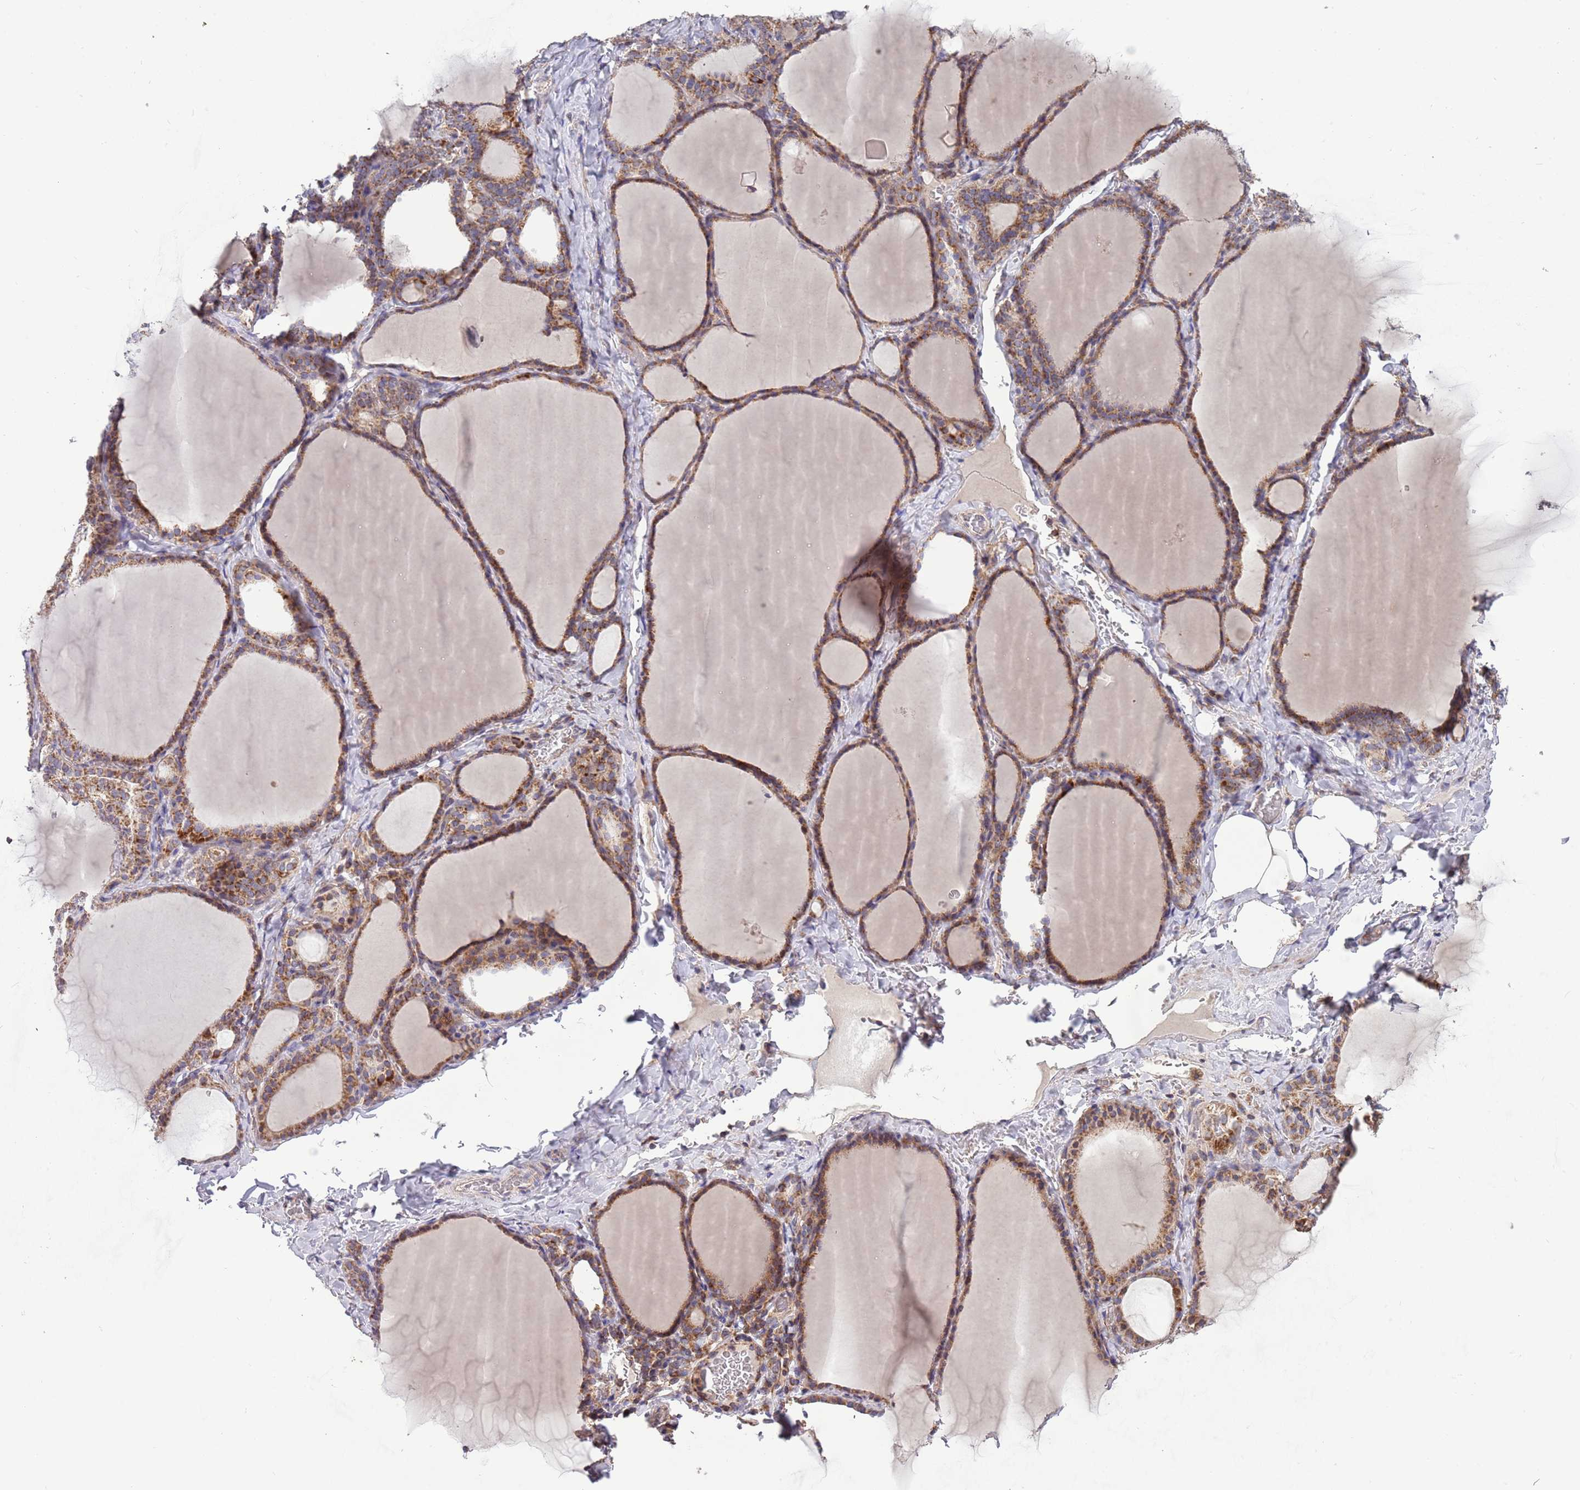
{"staining": {"intensity": "moderate", "quantity": ">75%", "location": "cytoplasmic/membranous"}, "tissue": "thyroid gland", "cell_type": "Glandular cells", "image_type": "normal", "snomed": [{"axis": "morphology", "description": "Normal tissue, NOS"}, {"axis": "topography", "description": "Thyroid gland"}], "caption": "Thyroid gland stained with DAB (3,3'-diaminobenzidine) IHC exhibits medium levels of moderate cytoplasmic/membranous staining in about >75% of glandular cells. (Brightfield microscopy of DAB IHC at high magnification).", "gene": "IRS4", "patient": {"sex": "female", "age": 39}}